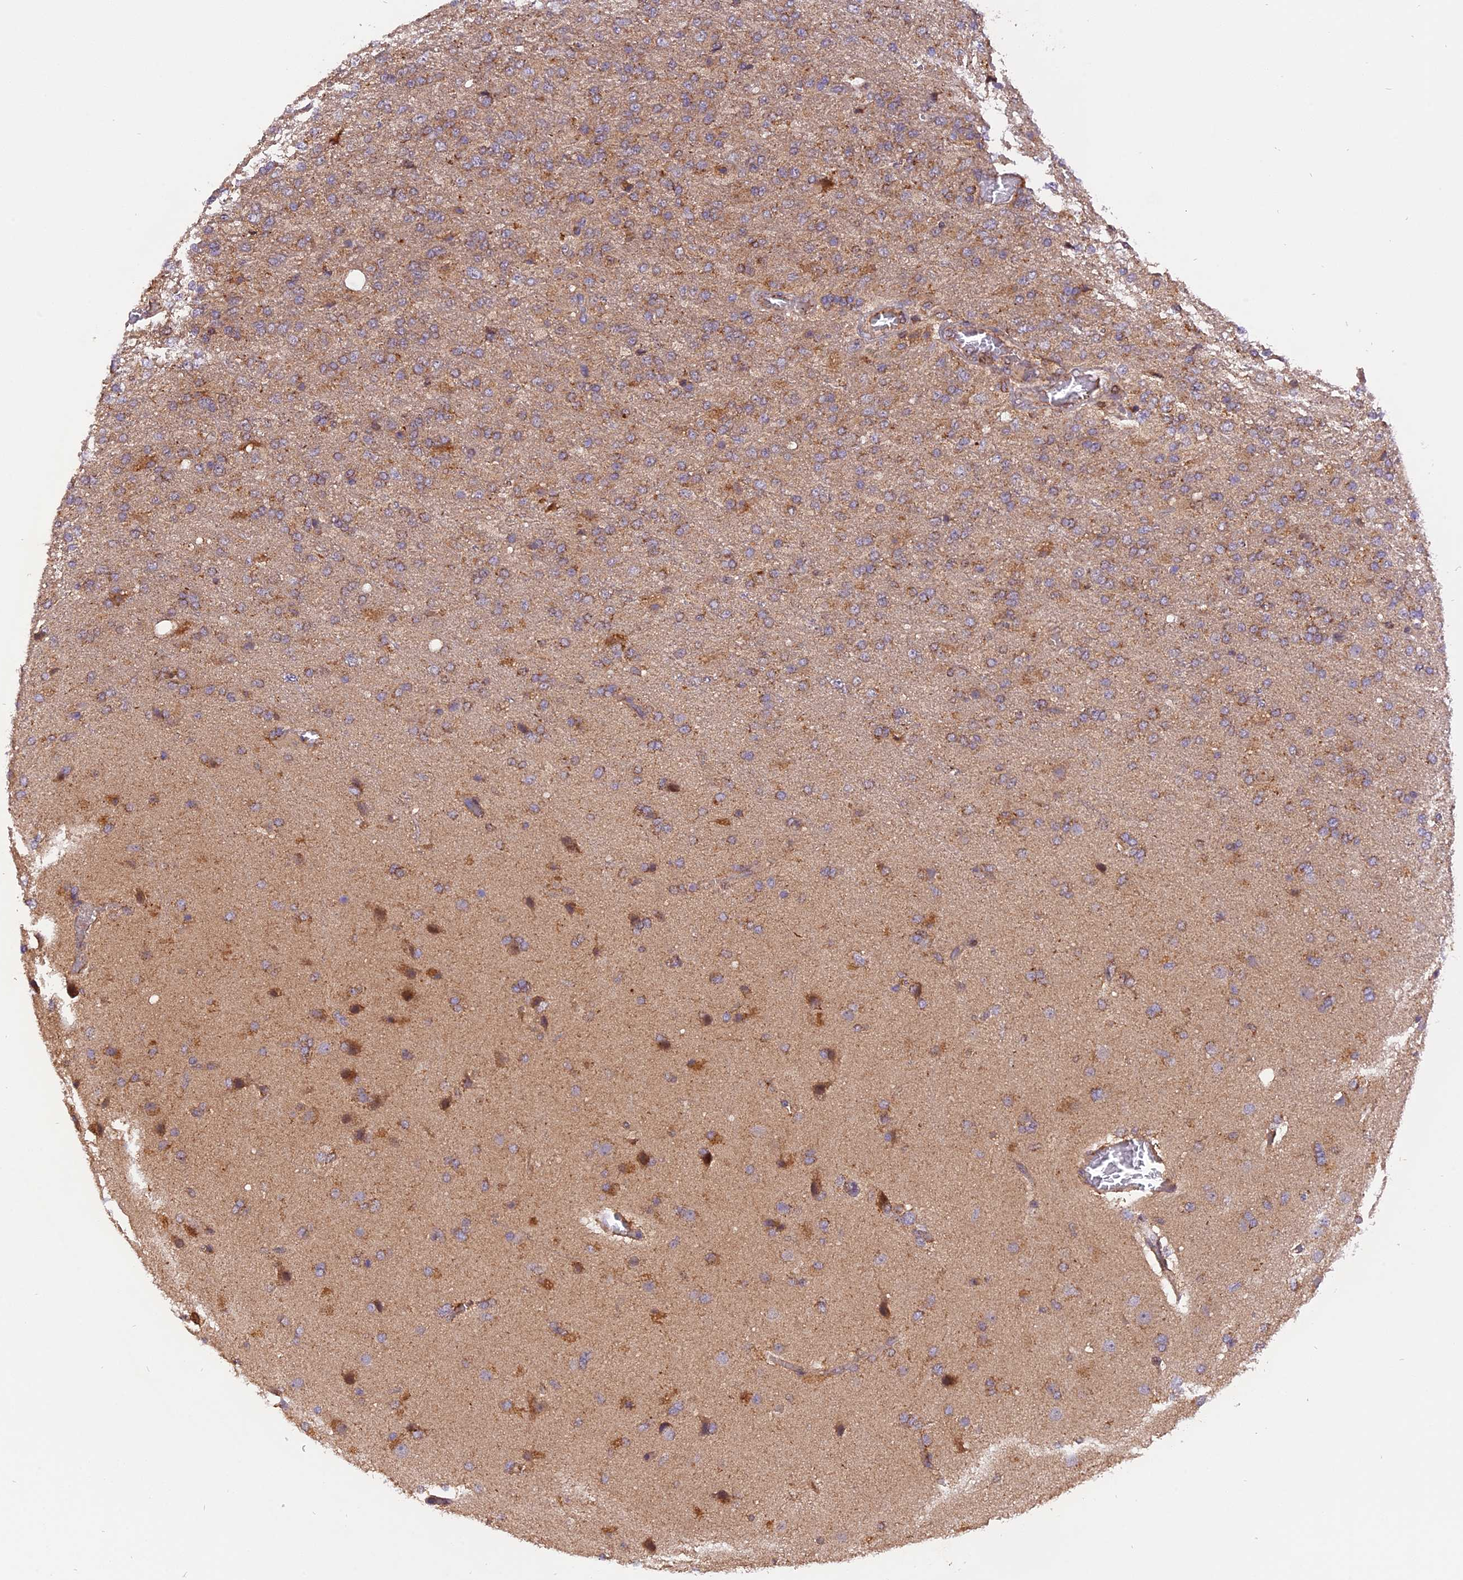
{"staining": {"intensity": "moderate", "quantity": ">75%", "location": "cytoplasmic/membranous"}, "tissue": "glioma", "cell_type": "Tumor cells", "image_type": "cancer", "snomed": [{"axis": "morphology", "description": "Glioma, malignant, High grade"}, {"axis": "topography", "description": "Brain"}], "caption": "Immunohistochemical staining of high-grade glioma (malignant) reveals medium levels of moderate cytoplasmic/membranous expression in about >75% of tumor cells.", "gene": "PEX3", "patient": {"sex": "female", "age": 74}}